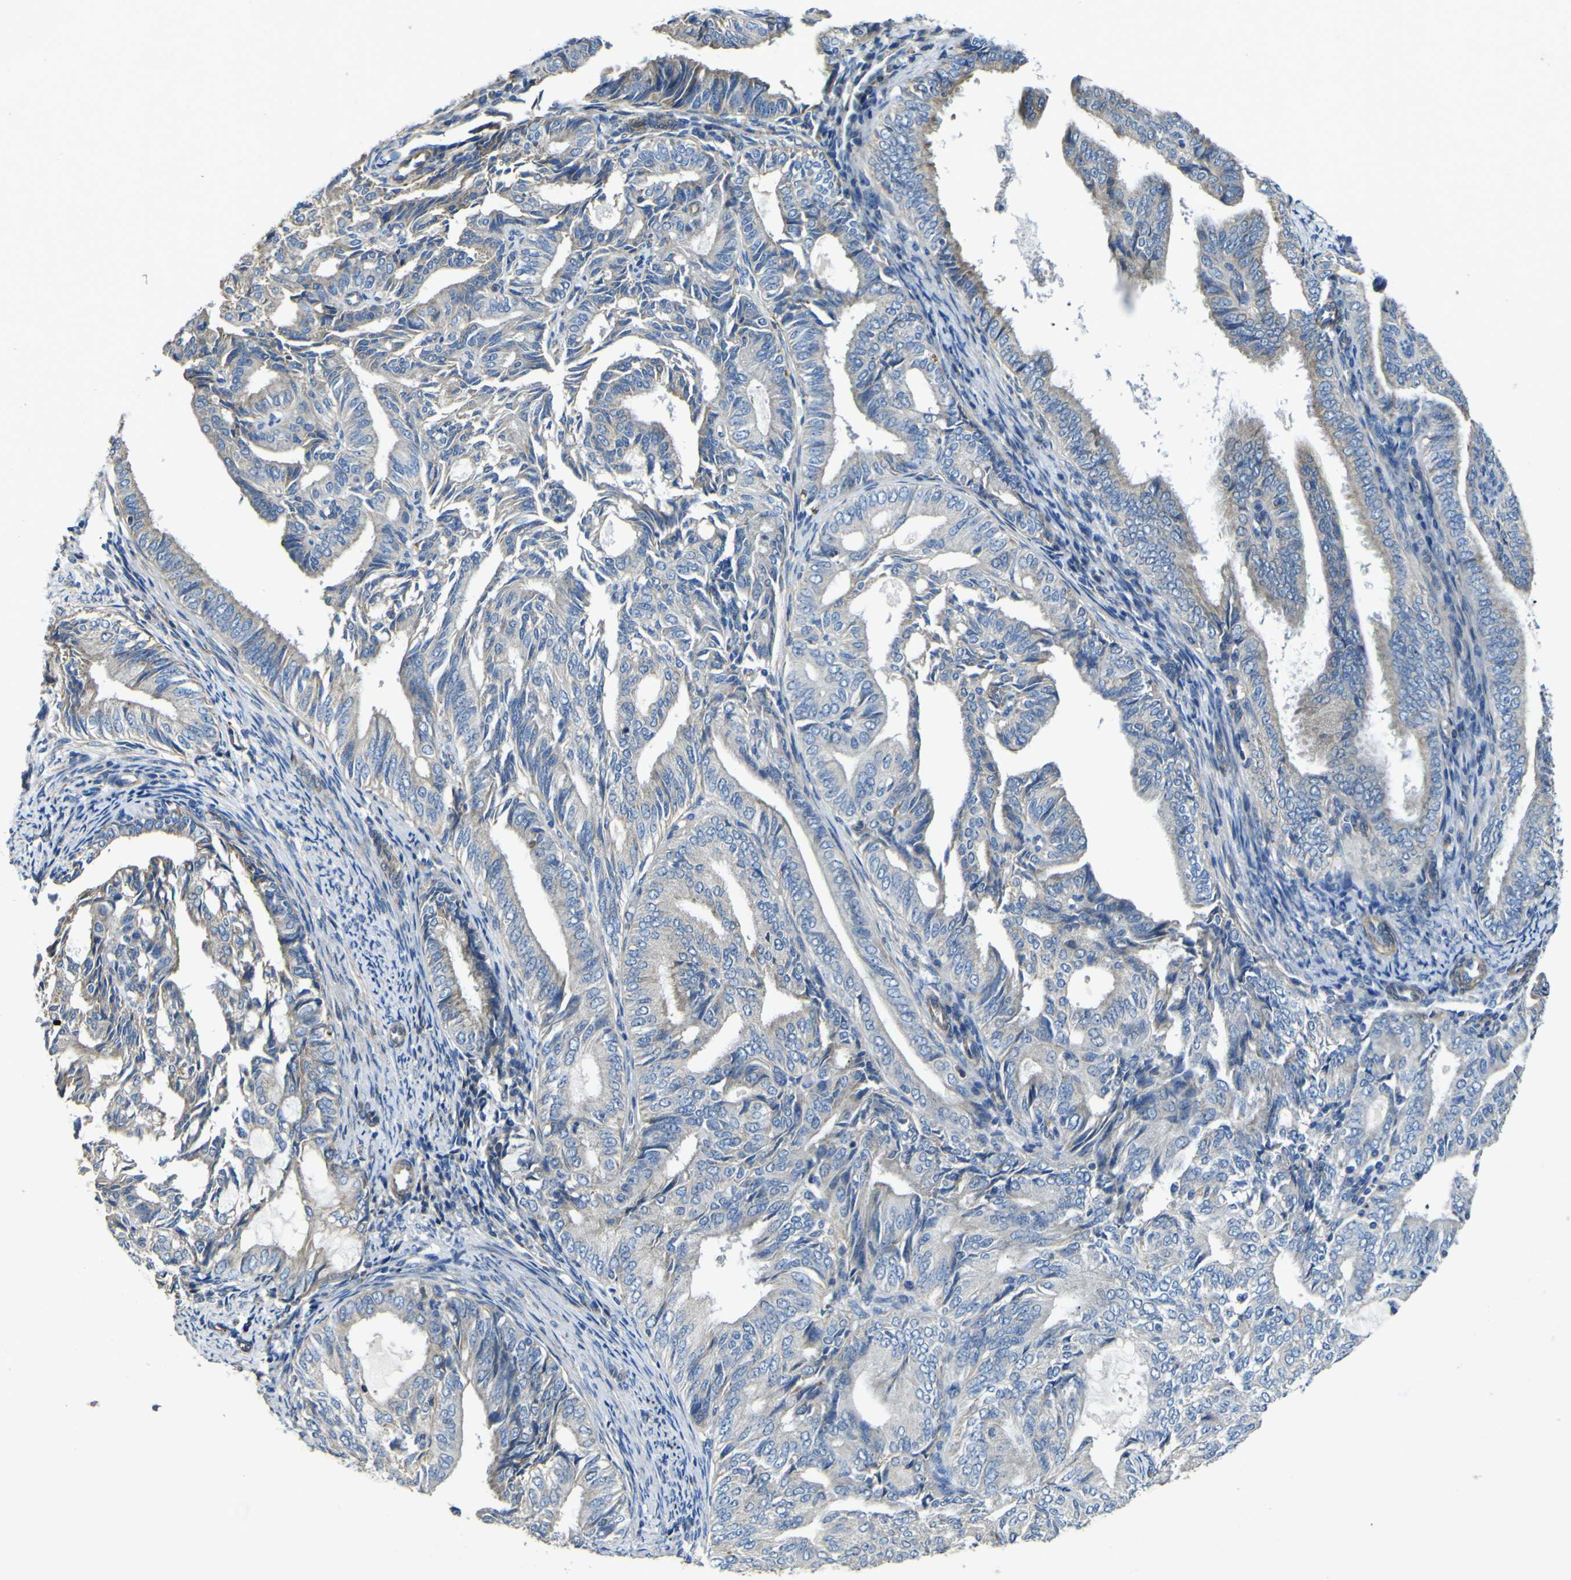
{"staining": {"intensity": "moderate", "quantity": "<25%", "location": "cytoplasmic/membranous"}, "tissue": "endometrial cancer", "cell_type": "Tumor cells", "image_type": "cancer", "snomed": [{"axis": "morphology", "description": "Adenocarcinoma, NOS"}, {"axis": "topography", "description": "Endometrium"}], "caption": "Immunohistochemical staining of endometrial cancer displays low levels of moderate cytoplasmic/membranous positivity in approximately <25% of tumor cells.", "gene": "ALDH18A1", "patient": {"sex": "female", "age": 58}}